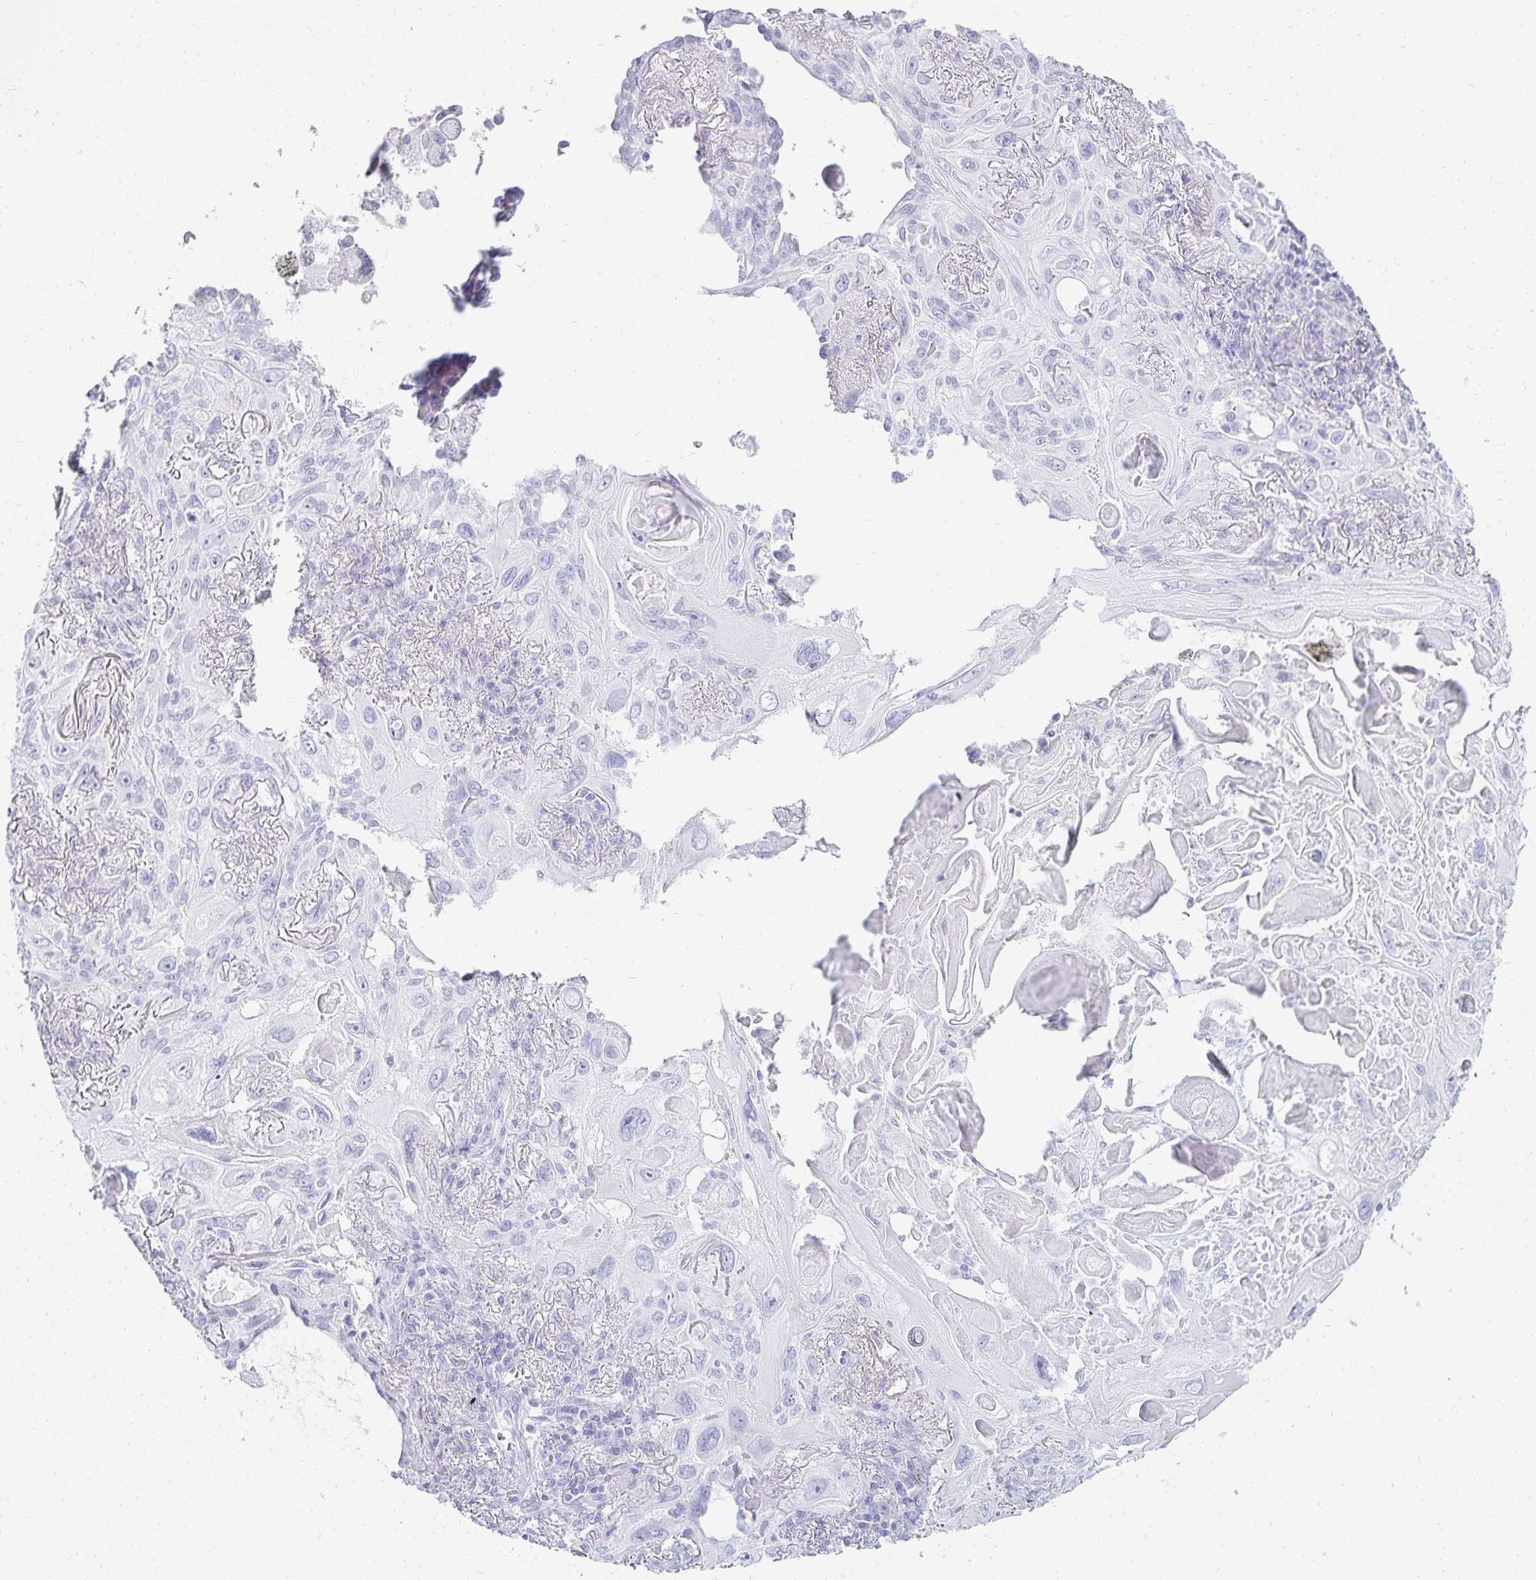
{"staining": {"intensity": "negative", "quantity": "none", "location": "none"}, "tissue": "lung cancer", "cell_type": "Tumor cells", "image_type": "cancer", "snomed": [{"axis": "morphology", "description": "Squamous cell carcinoma, NOS"}, {"axis": "topography", "description": "Lung"}], "caption": "The photomicrograph reveals no significant positivity in tumor cells of squamous cell carcinoma (lung).", "gene": "GP2", "patient": {"sex": "male", "age": 79}}